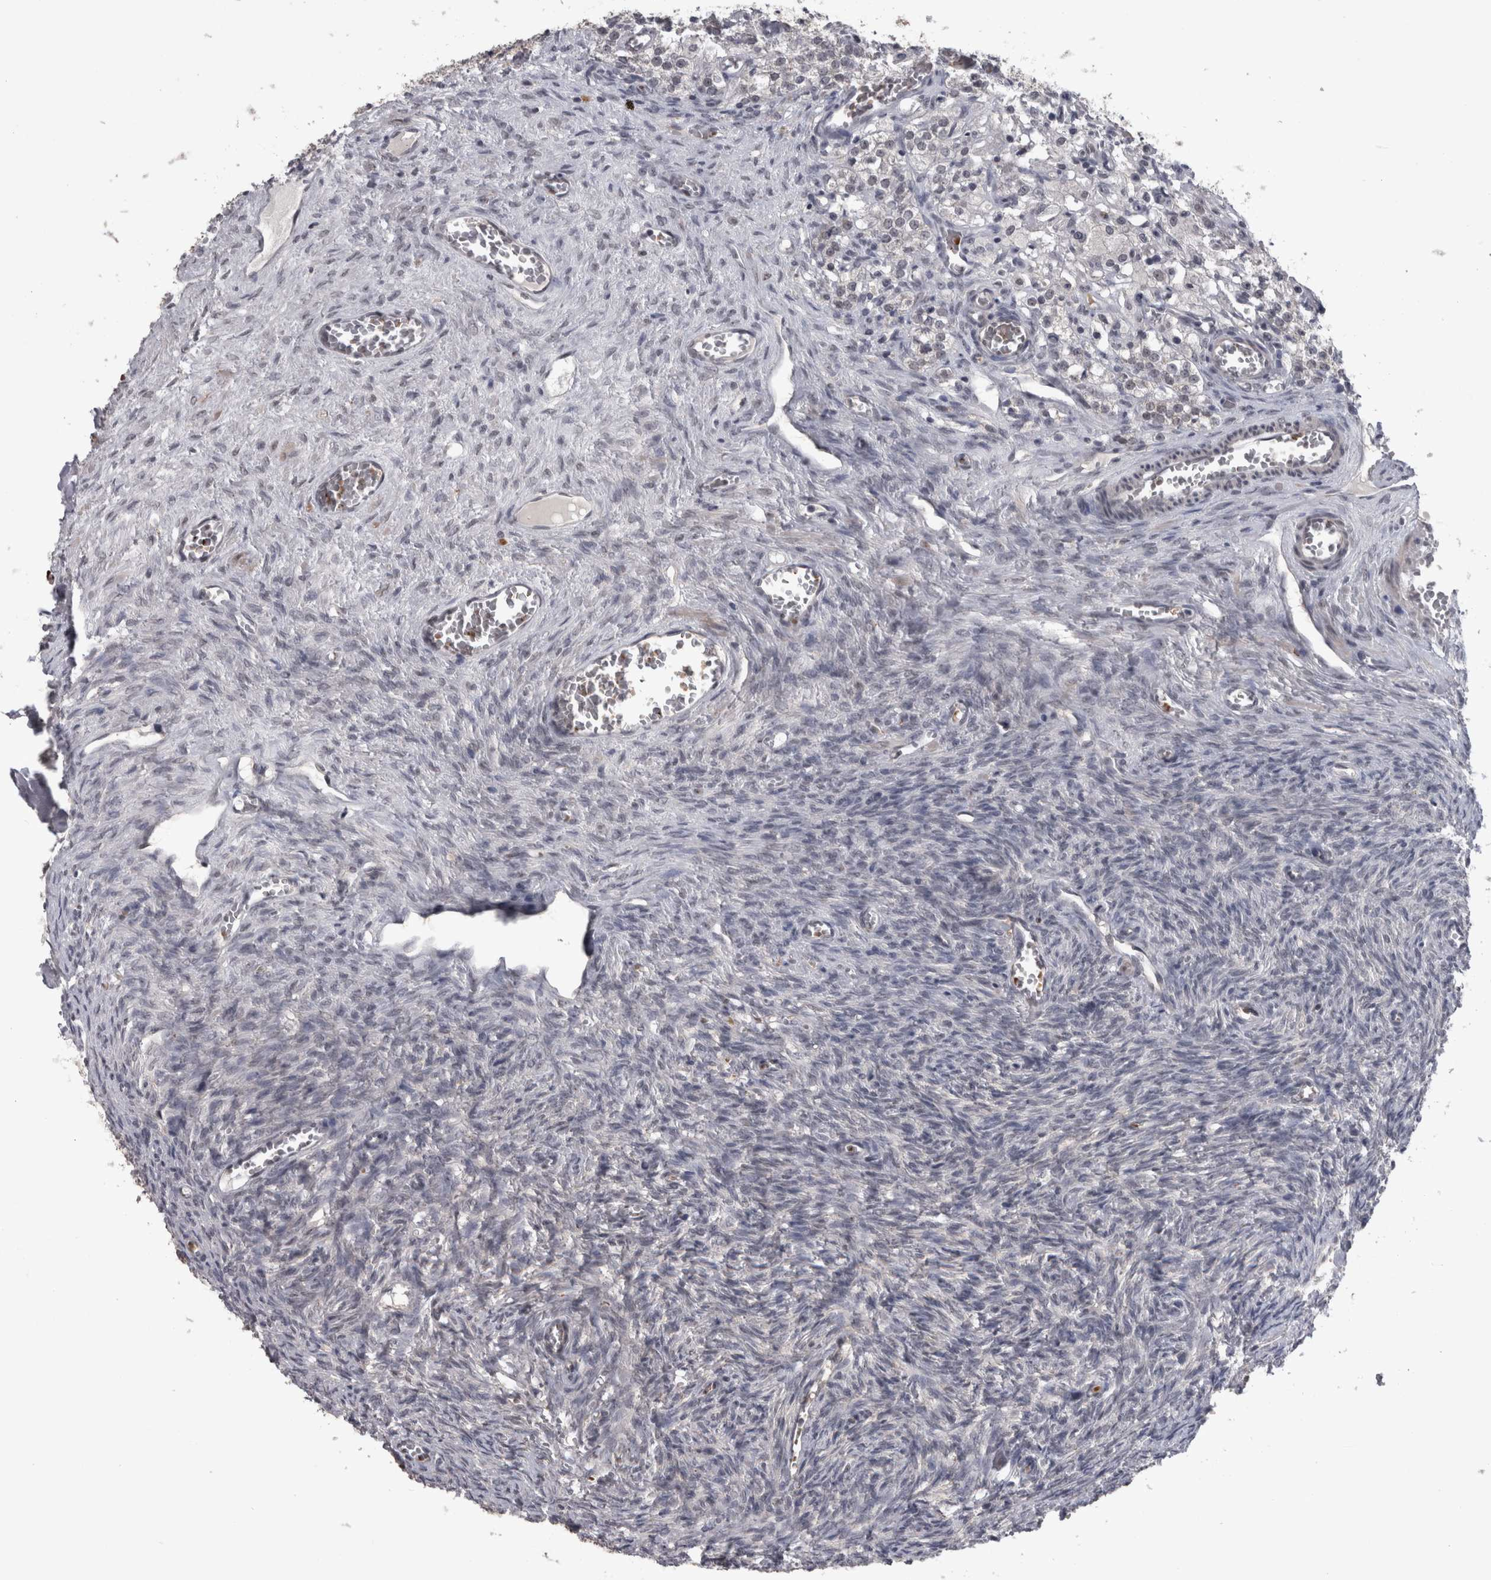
{"staining": {"intensity": "negative", "quantity": "none", "location": "none"}, "tissue": "ovary", "cell_type": "Ovarian stroma cells", "image_type": "normal", "snomed": [{"axis": "morphology", "description": "Normal tissue, NOS"}, {"axis": "topography", "description": "Ovary"}], "caption": "A high-resolution micrograph shows immunohistochemistry staining of normal ovary, which reveals no significant expression in ovarian stroma cells. (DAB (3,3'-diaminobenzidine) immunohistochemistry visualized using brightfield microscopy, high magnification).", "gene": "PEBP4", "patient": {"sex": "female", "age": 27}}